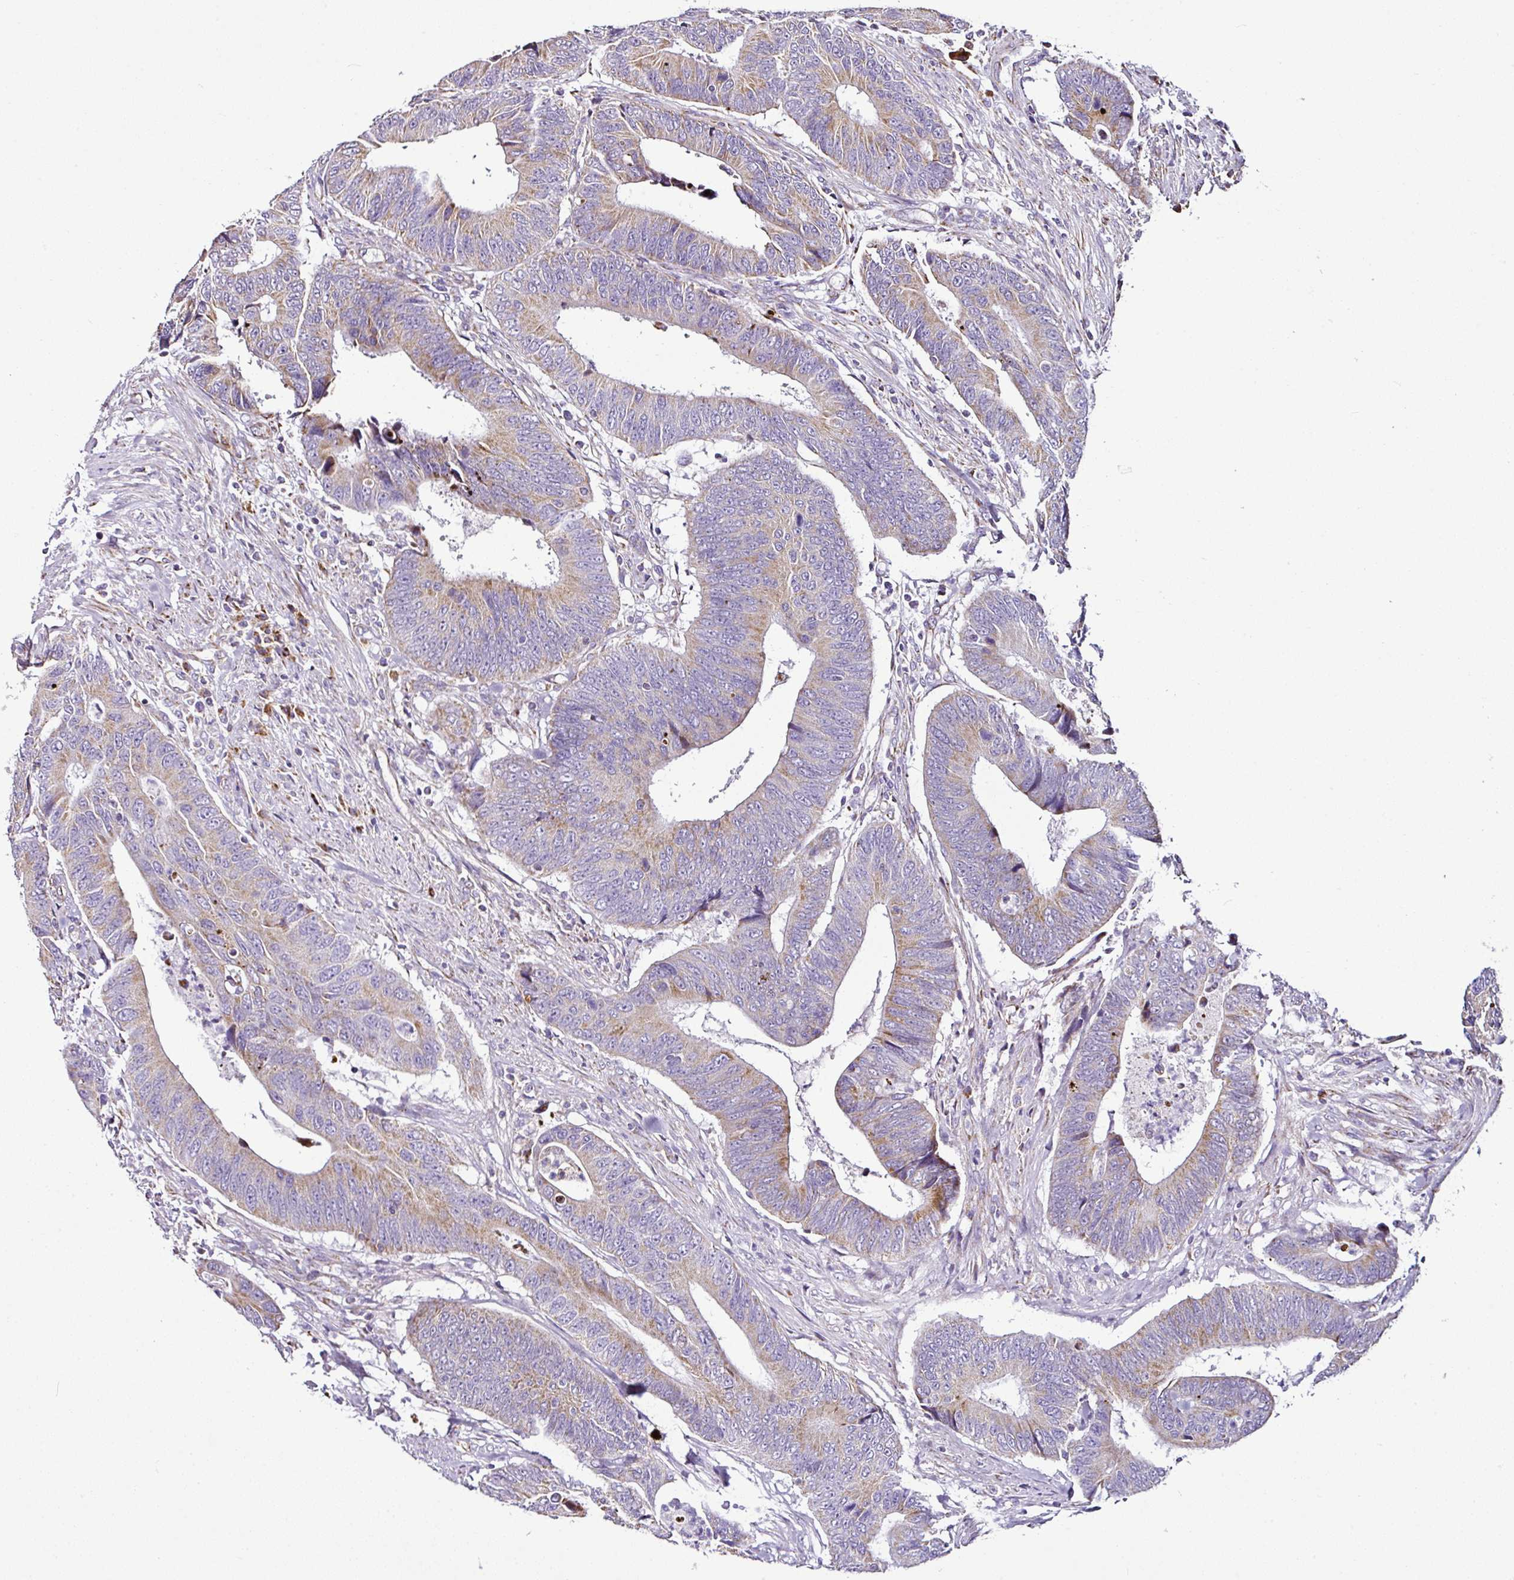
{"staining": {"intensity": "moderate", "quantity": "<25%", "location": "cytoplasmic/membranous"}, "tissue": "colorectal cancer", "cell_type": "Tumor cells", "image_type": "cancer", "snomed": [{"axis": "morphology", "description": "Adenocarcinoma, NOS"}, {"axis": "topography", "description": "Colon"}], "caption": "Tumor cells reveal moderate cytoplasmic/membranous positivity in approximately <25% of cells in colorectal cancer.", "gene": "DPAGT1", "patient": {"sex": "male", "age": 87}}